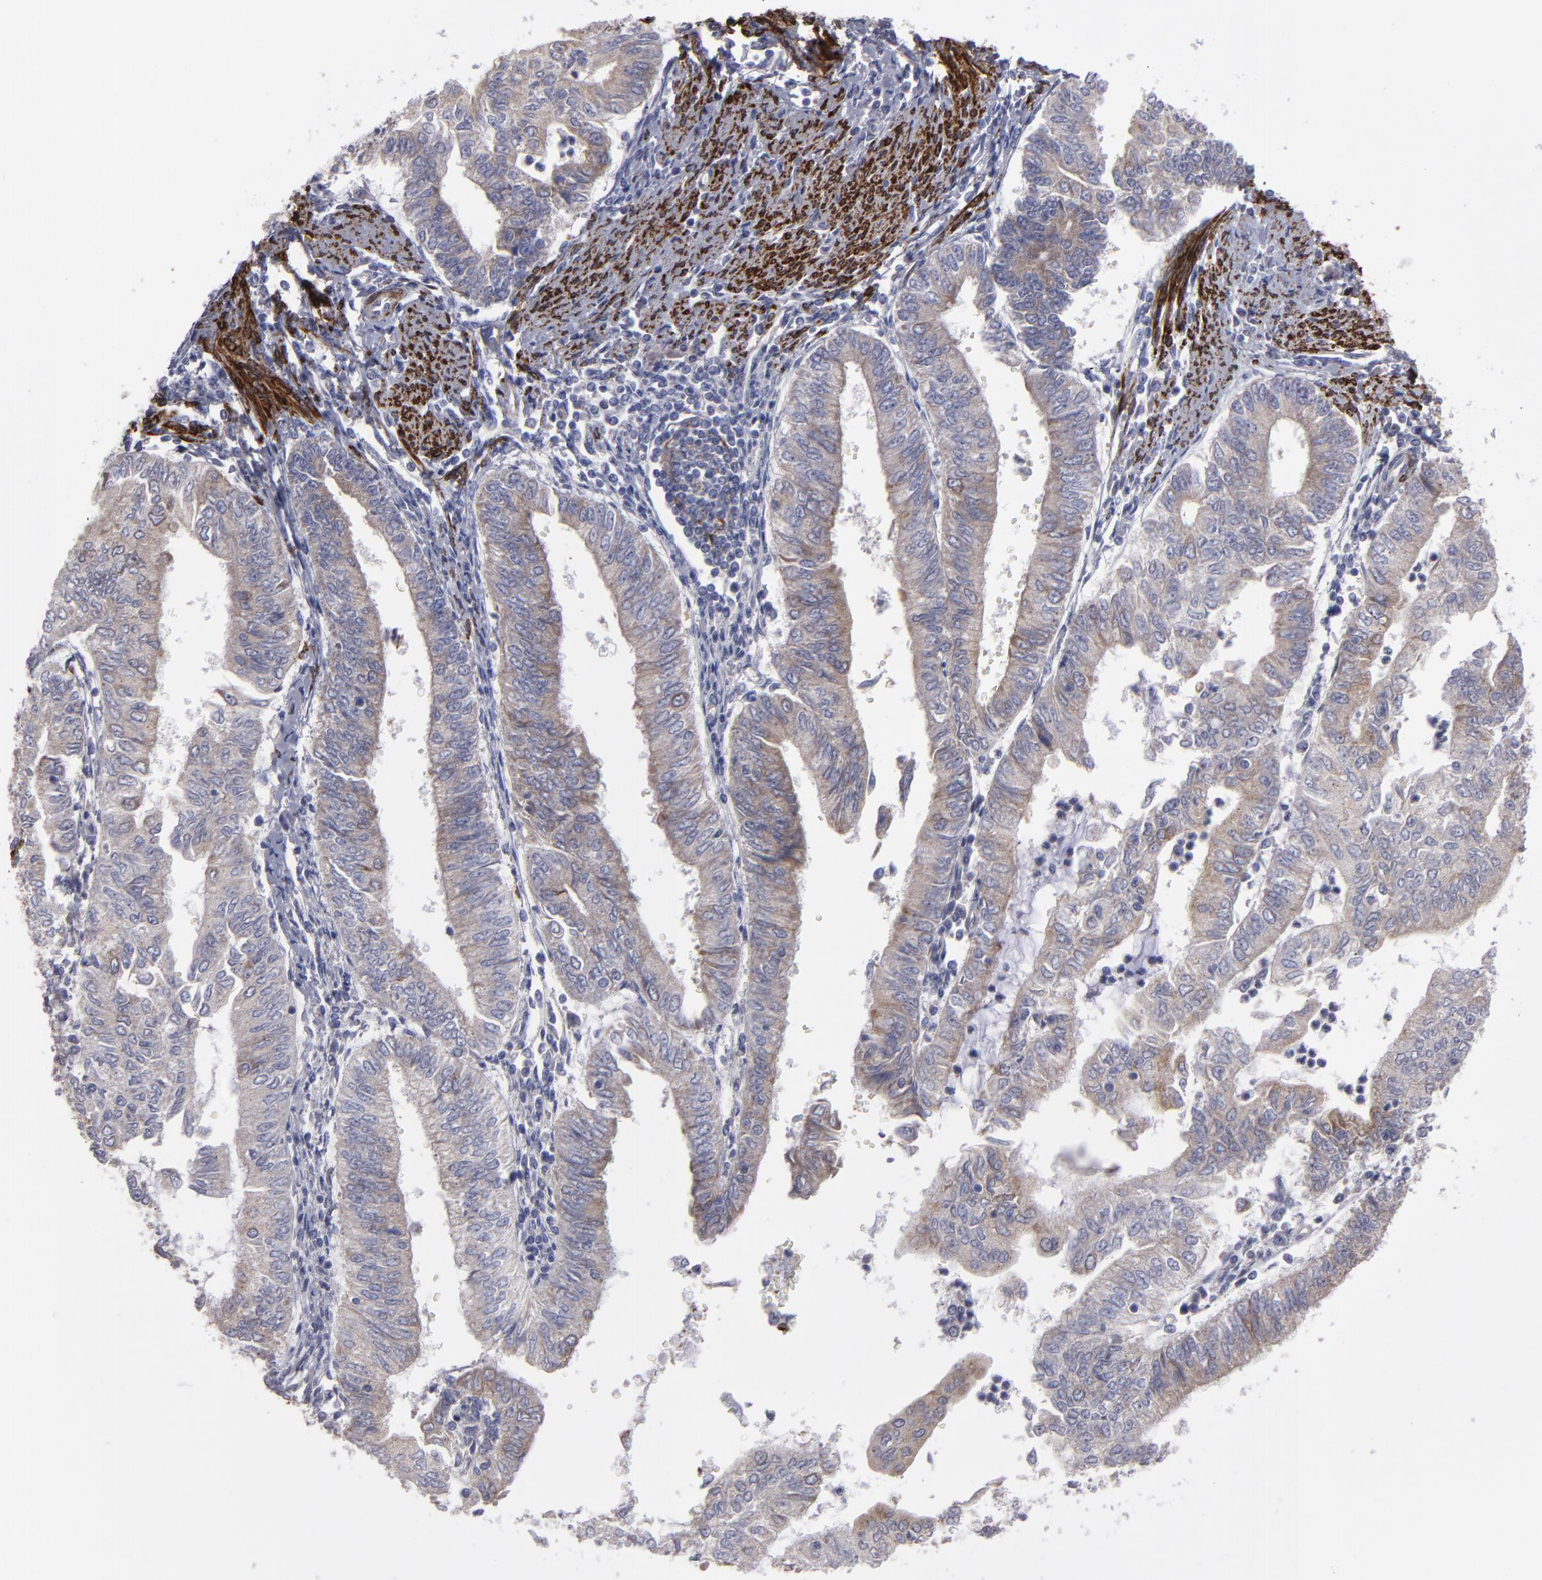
{"staining": {"intensity": "weak", "quantity": ">75%", "location": "cytoplasmic/membranous"}, "tissue": "endometrial cancer", "cell_type": "Tumor cells", "image_type": "cancer", "snomed": [{"axis": "morphology", "description": "Adenocarcinoma, NOS"}, {"axis": "topography", "description": "Endometrium"}], "caption": "Brown immunohistochemical staining in human endometrial adenocarcinoma displays weak cytoplasmic/membranous positivity in approximately >75% of tumor cells.", "gene": "SLMAP", "patient": {"sex": "female", "age": 66}}